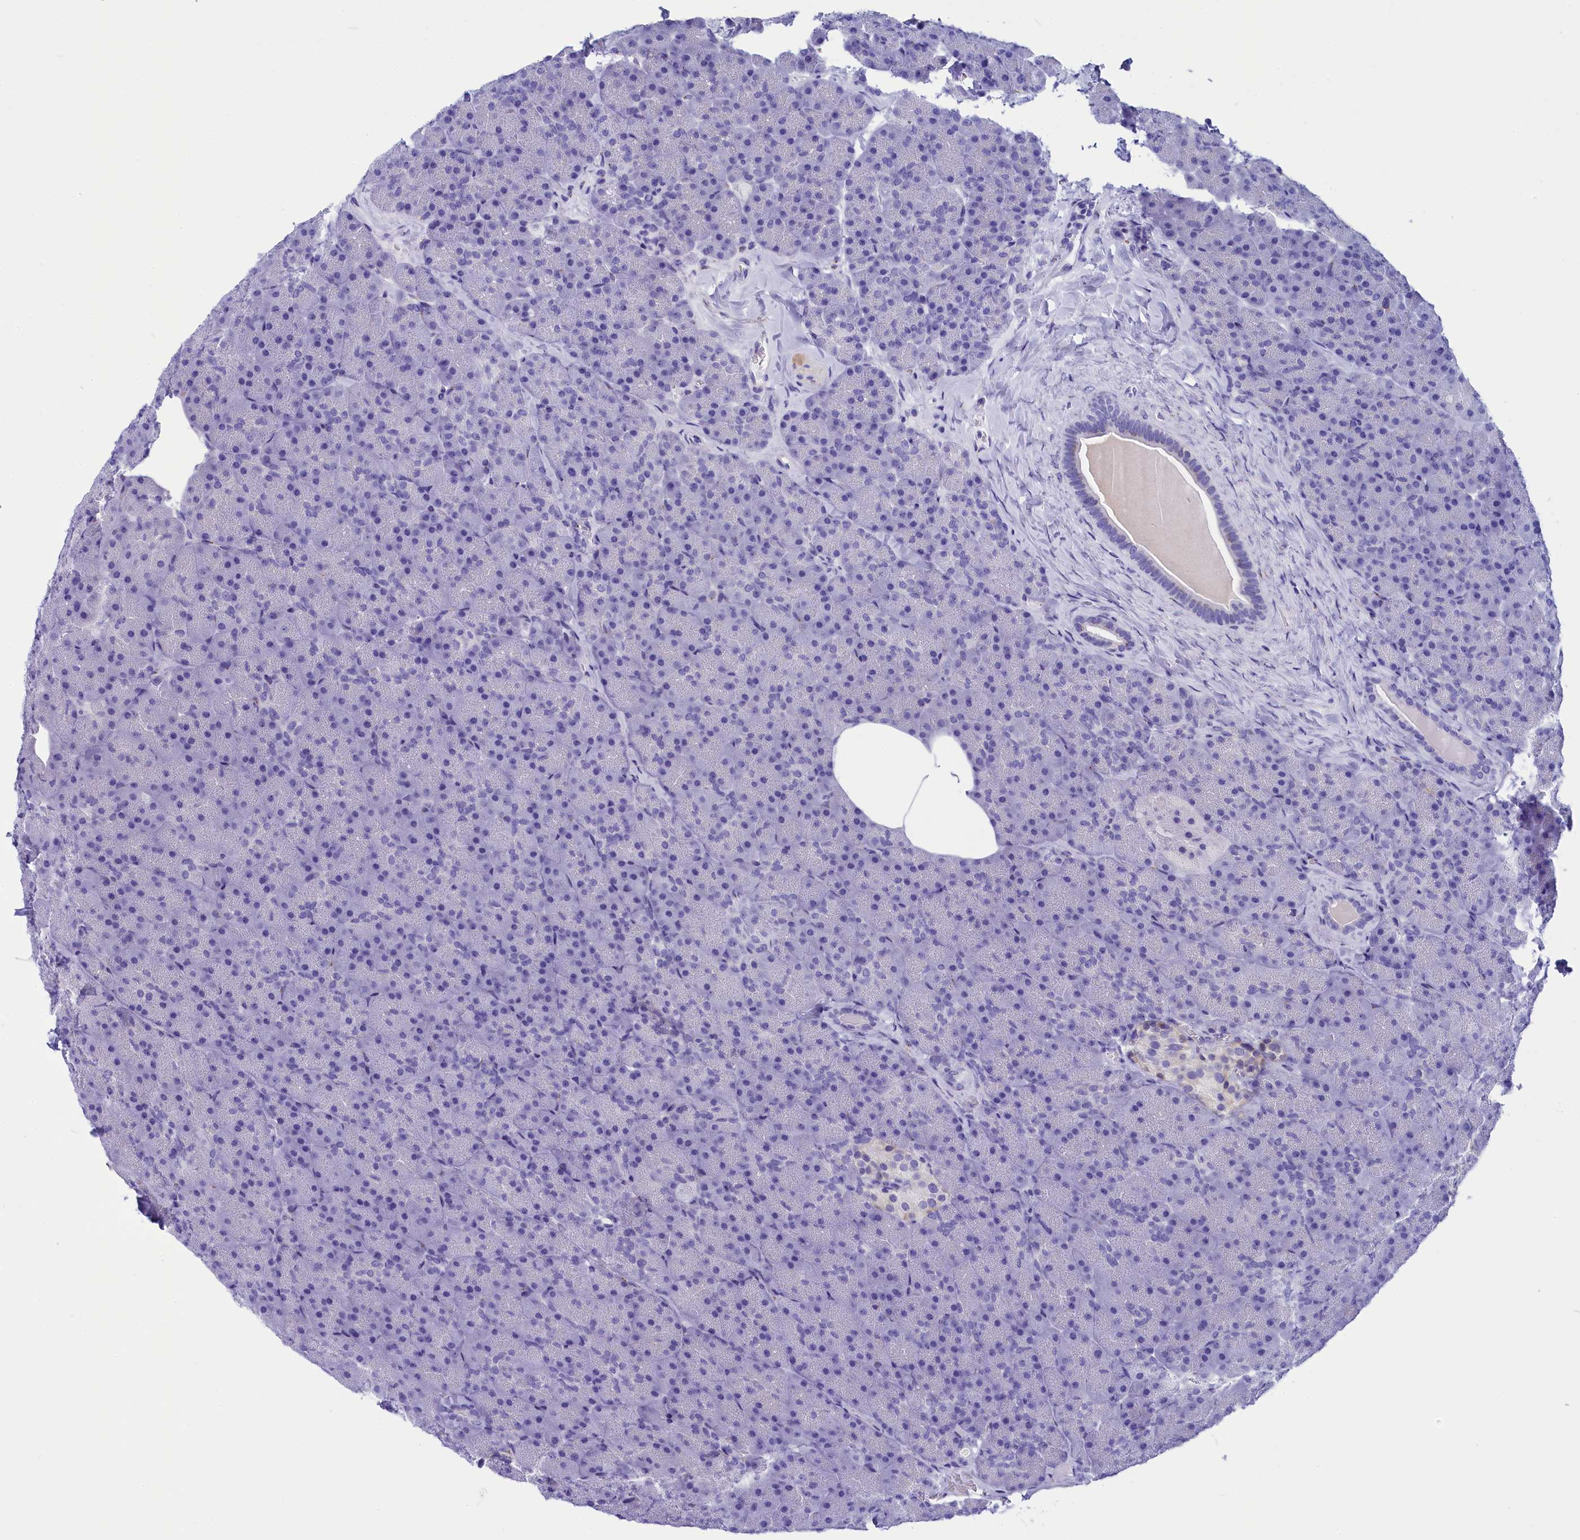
{"staining": {"intensity": "negative", "quantity": "none", "location": "none"}, "tissue": "pancreas", "cell_type": "Exocrine glandular cells", "image_type": "normal", "snomed": [{"axis": "morphology", "description": "Normal tissue, NOS"}, {"axis": "topography", "description": "Pancreas"}], "caption": "High power microscopy photomicrograph of an immunohistochemistry (IHC) photomicrograph of unremarkable pancreas, revealing no significant positivity in exocrine glandular cells. (Stains: DAB immunohistochemistry with hematoxylin counter stain, Microscopy: brightfield microscopy at high magnification).", "gene": "AP3B2", "patient": {"sex": "male", "age": 36}}